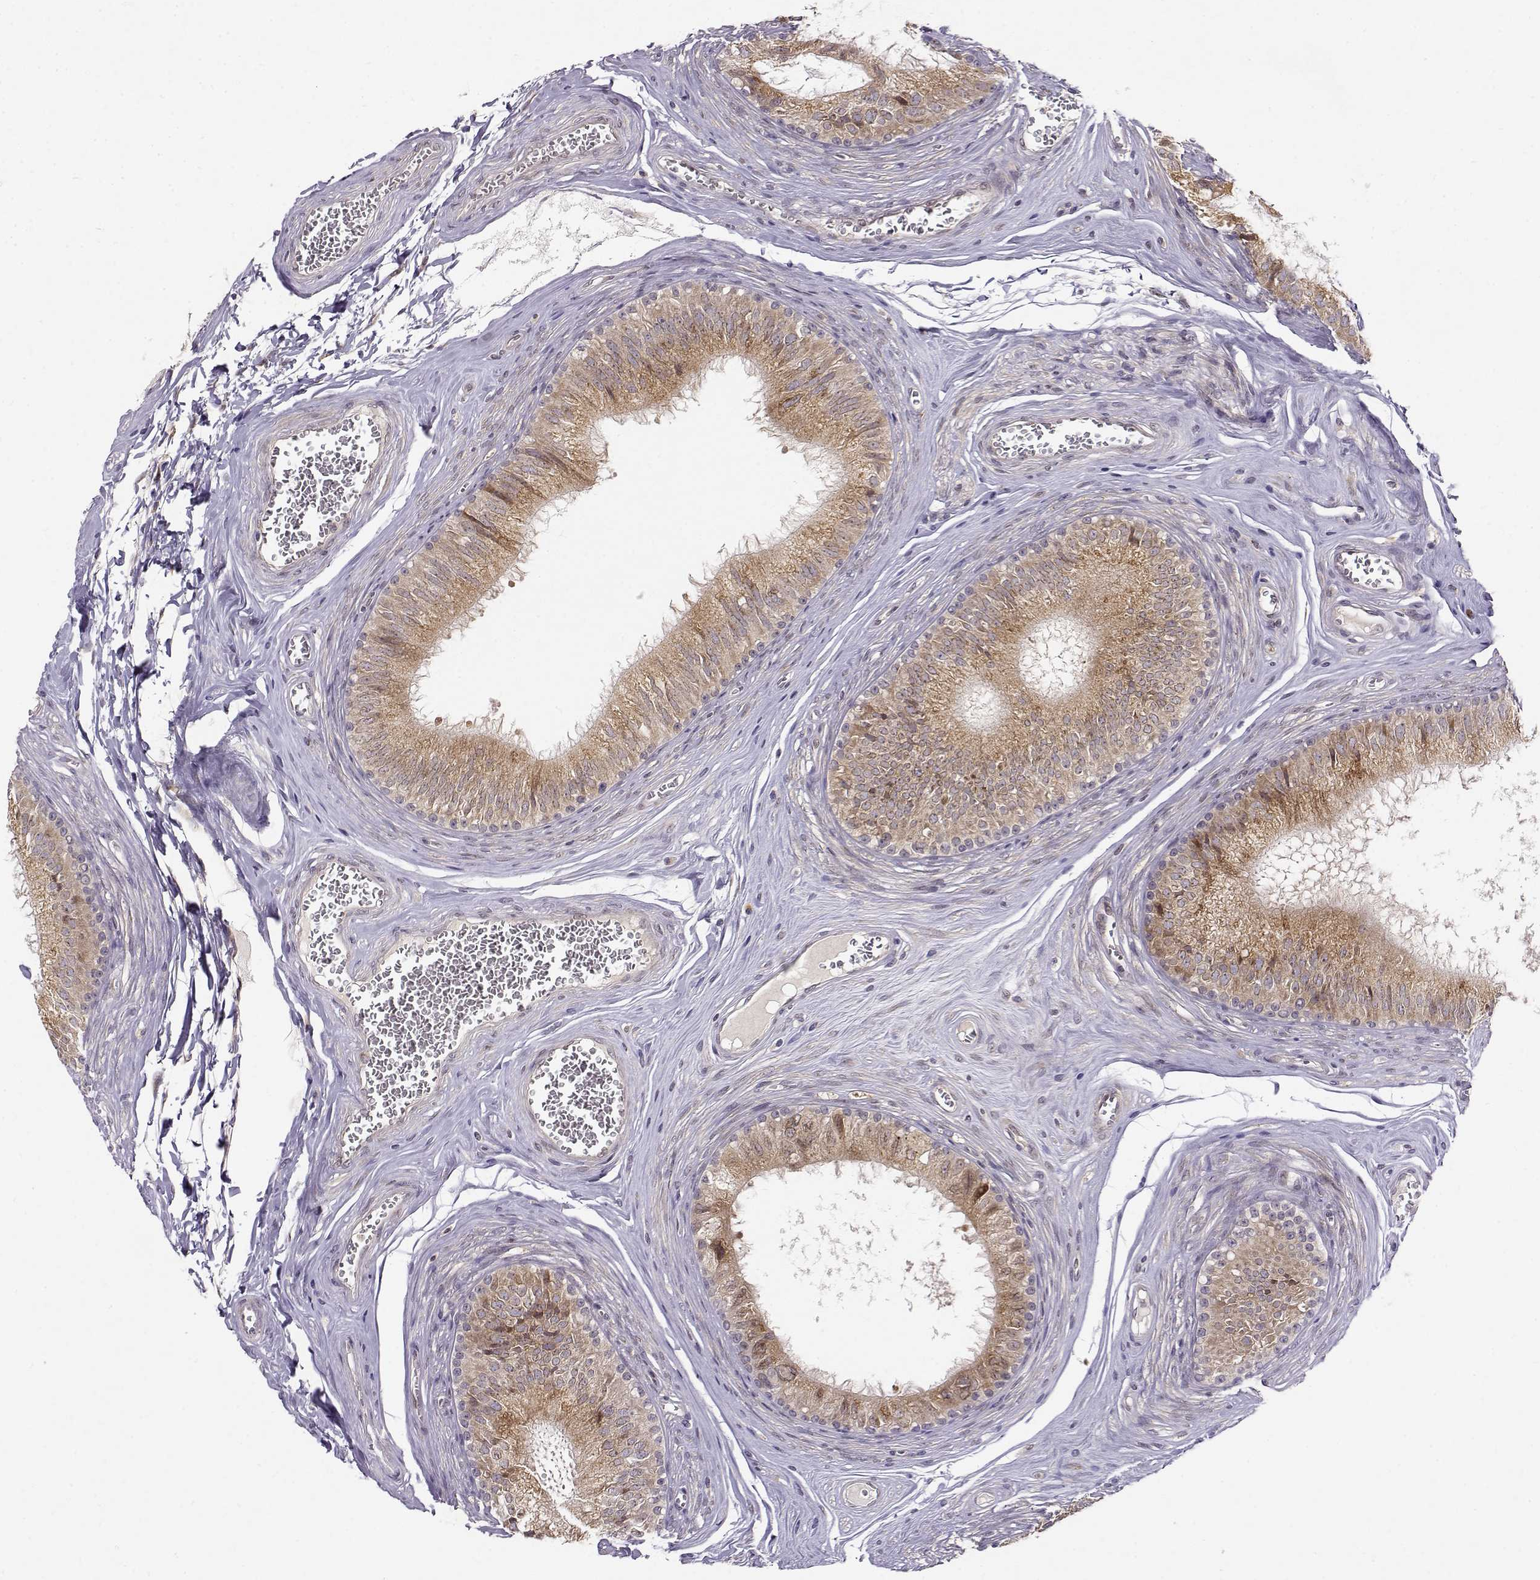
{"staining": {"intensity": "moderate", "quantity": ">75%", "location": "cytoplasmic/membranous"}, "tissue": "epididymis", "cell_type": "Glandular cells", "image_type": "normal", "snomed": [{"axis": "morphology", "description": "Normal tissue, NOS"}, {"axis": "topography", "description": "Epididymis"}], "caption": "Immunohistochemistry (IHC) of unremarkable human epididymis reveals medium levels of moderate cytoplasmic/membranous positivity in about >75% of glandular cells. (IHC, brightfield microscopy, high magnification).", "gene": "ERGIC2", "patient": {"sex": "male", "age": 37}}